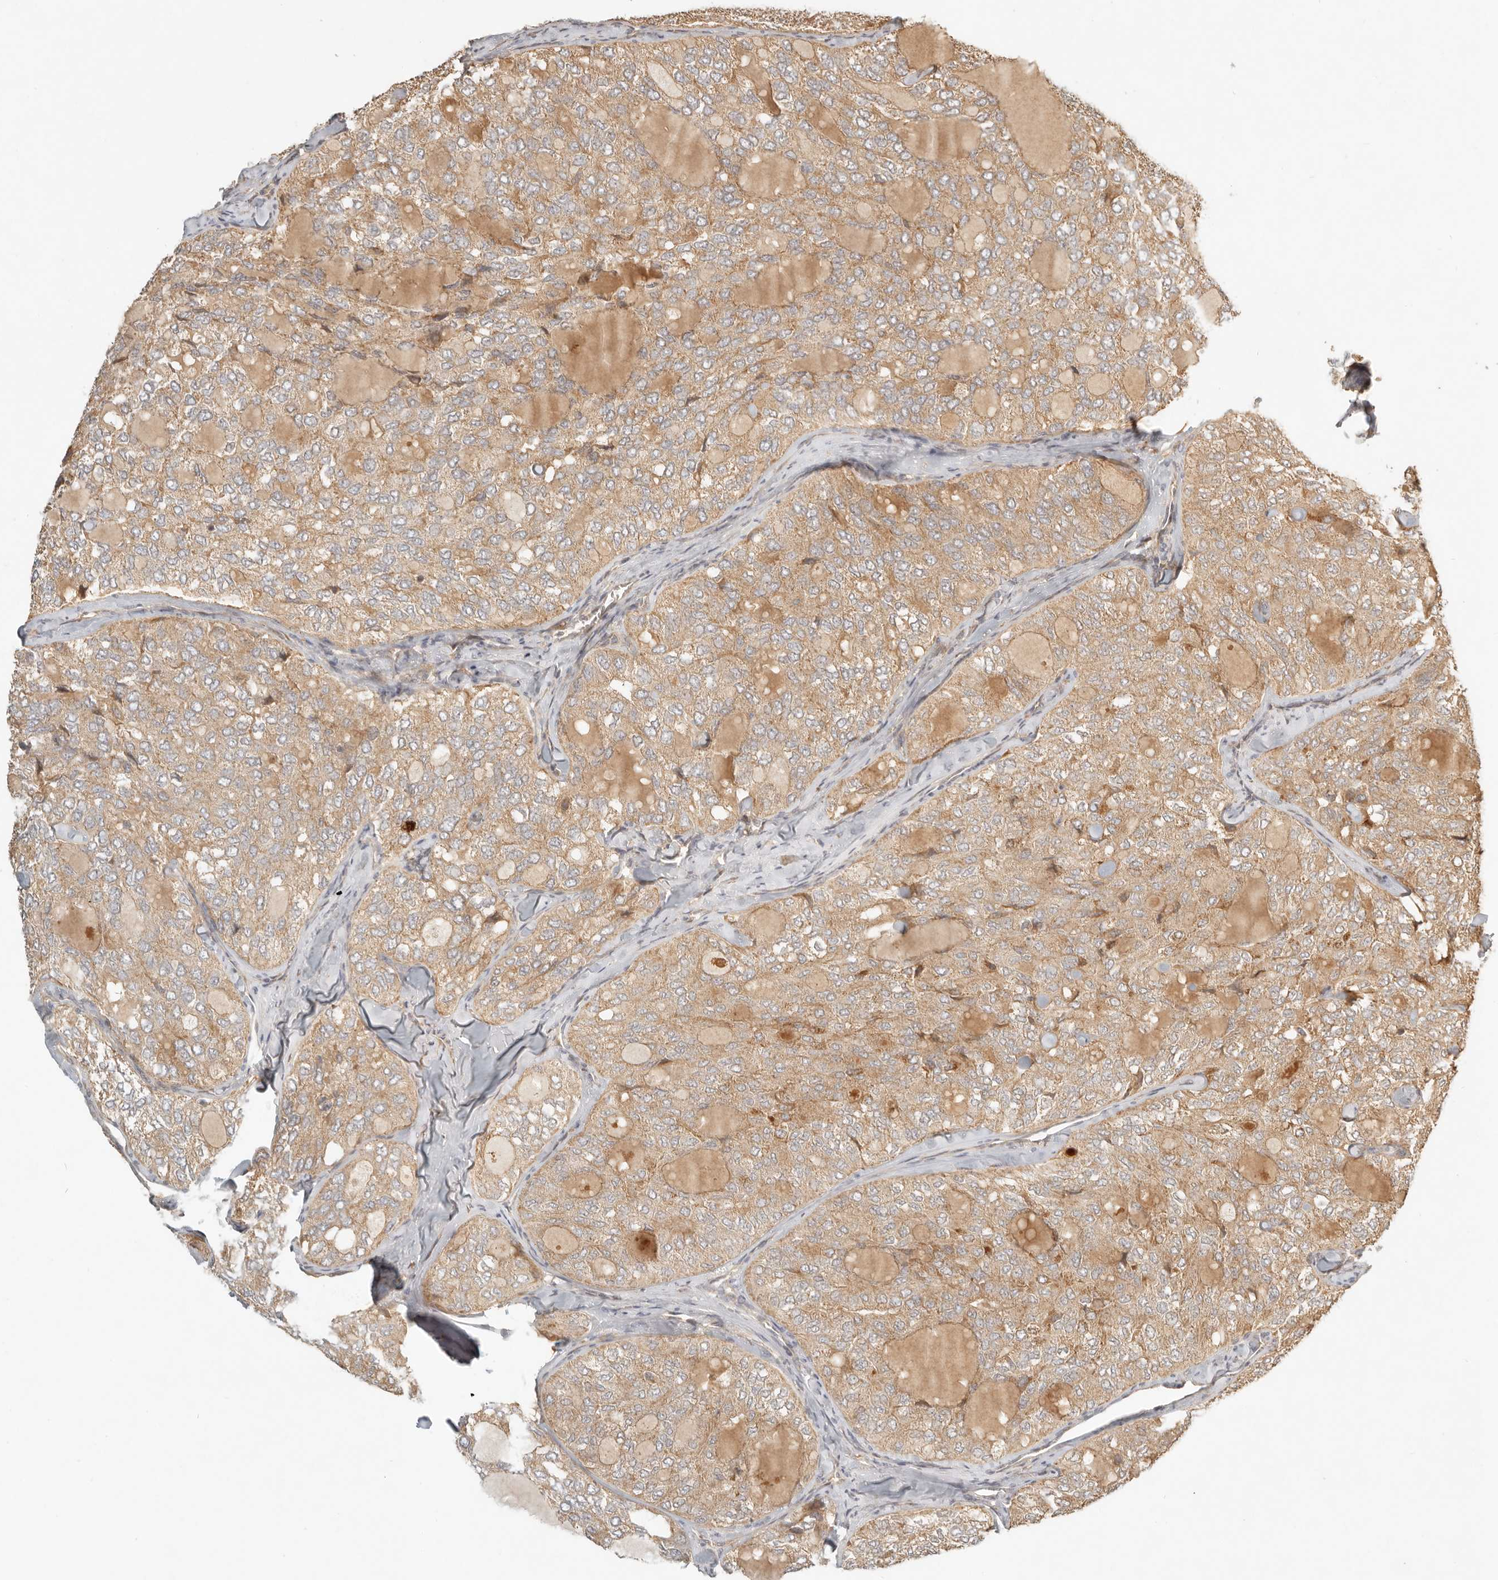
{"staining": {"intensity": "weak", "quantity": ">75%", "location": "cytoplasmic/membranous"}, "tissue": "thyroid cancer", "cell_type": "Tumor cells", "image_type": "cancer", "snomed": [{"axis": "morphology", "description": "Follicular adenoma carcinoma, NOS"}, {"axis": "topography", "description": "Thyroid gland"}], "caption": "Protein analysis of thyroid follicular adenoma carcinoma tissue demonstrates weak cytoplasmic/membranous staining in about >75% of tumor cells.", "gene": "CLEC4C", "patient": {"sex": "male", "age": 75}}